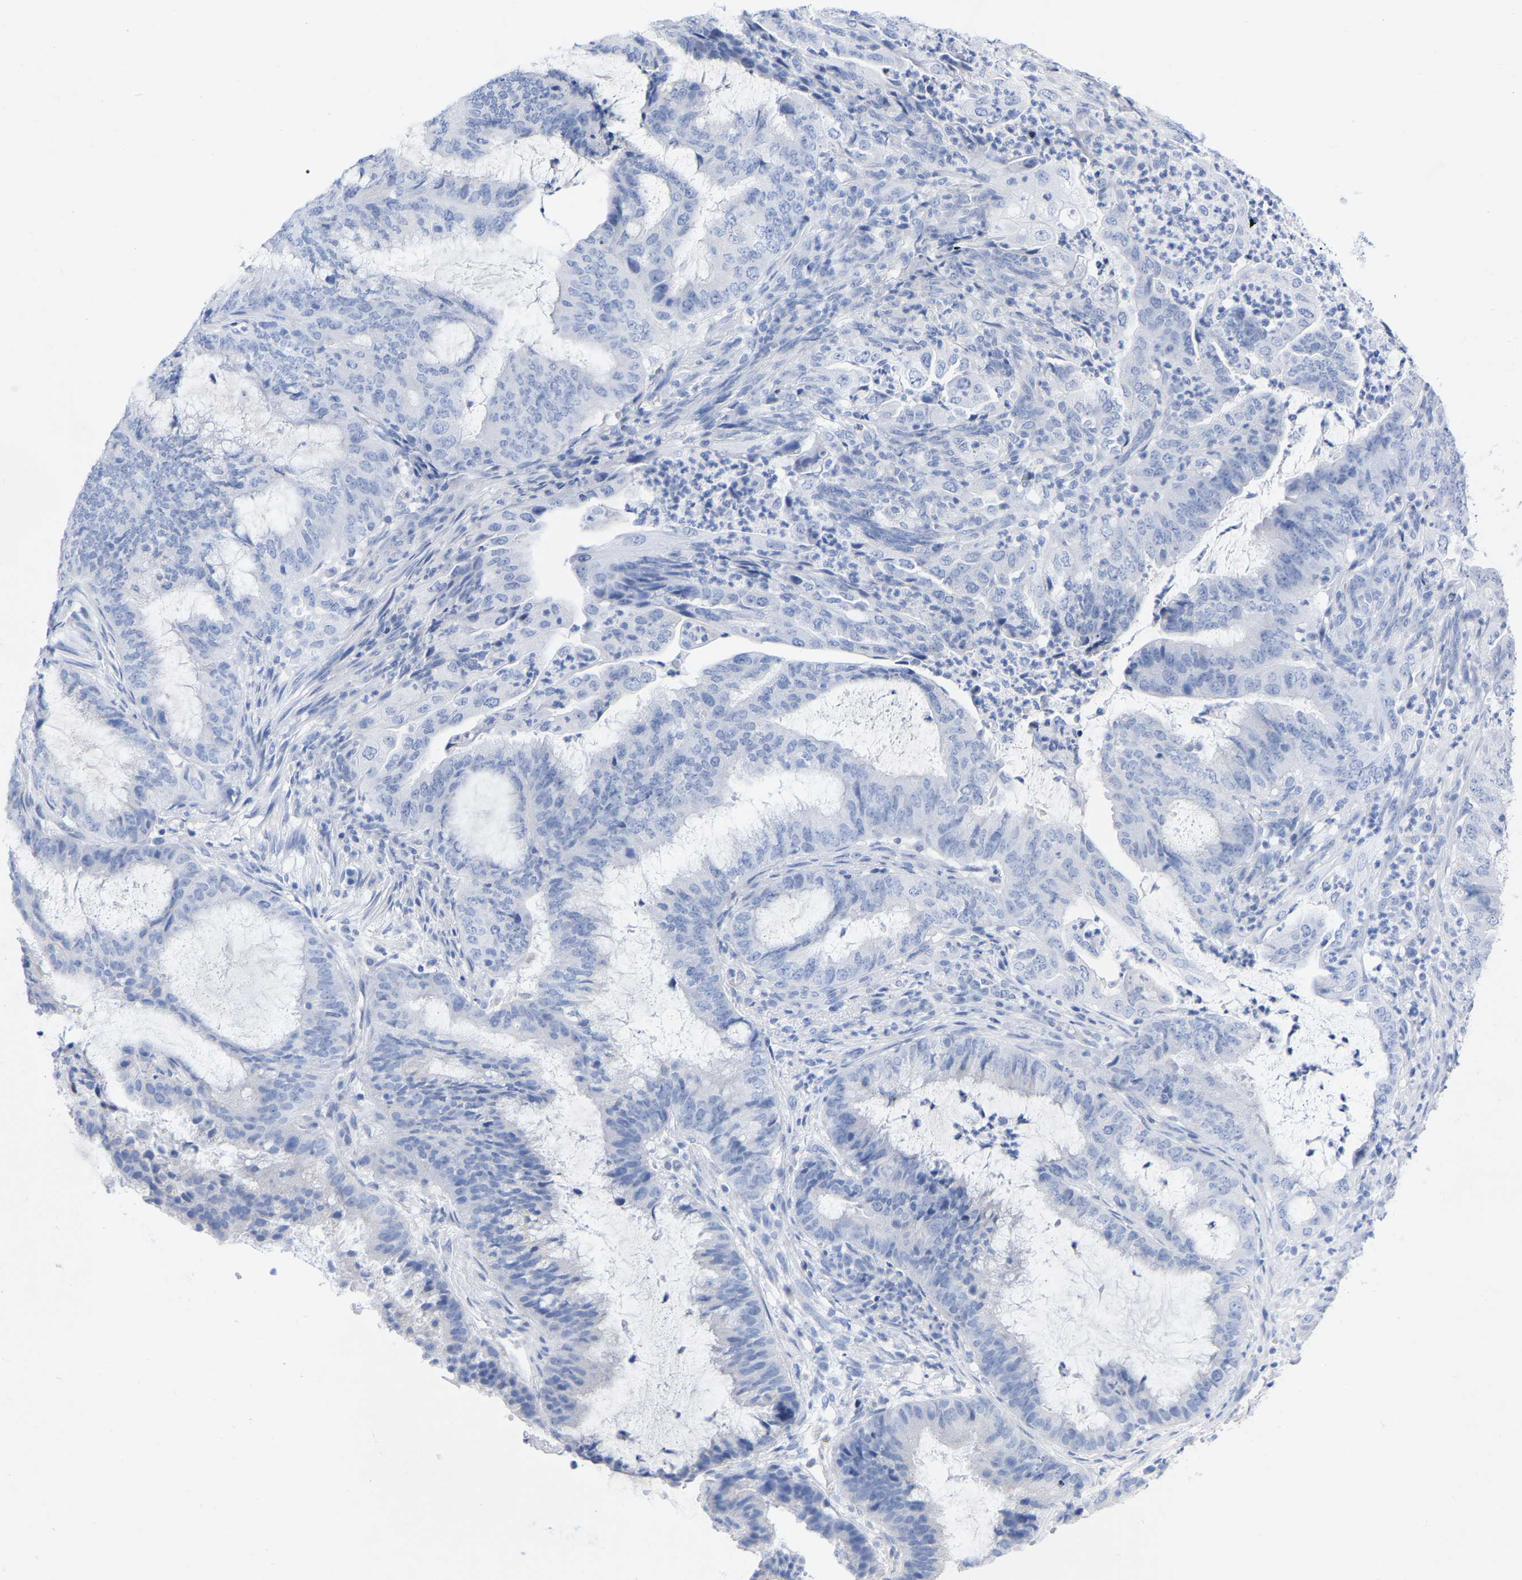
{"staining": {"intensity": "negative", "quantity": "none", "location": "none"}, "tissue": "endometrial cancer", "cell_type": "Tumor cells", "image_type": "cancer", "snomed": [{"axis": "morphology", "description": "Adenocarcinoma, NOS"}, {"axis": "topography", "description": "Endometrium"}], "caption": "High power microscopy micrograph of an immunohistochemistry photomicrograph of endometrial cancer, revealing no significant expression in tumor cells.", "gene": "ZNF629", "patient": {"sex": "female", "age": 51}}